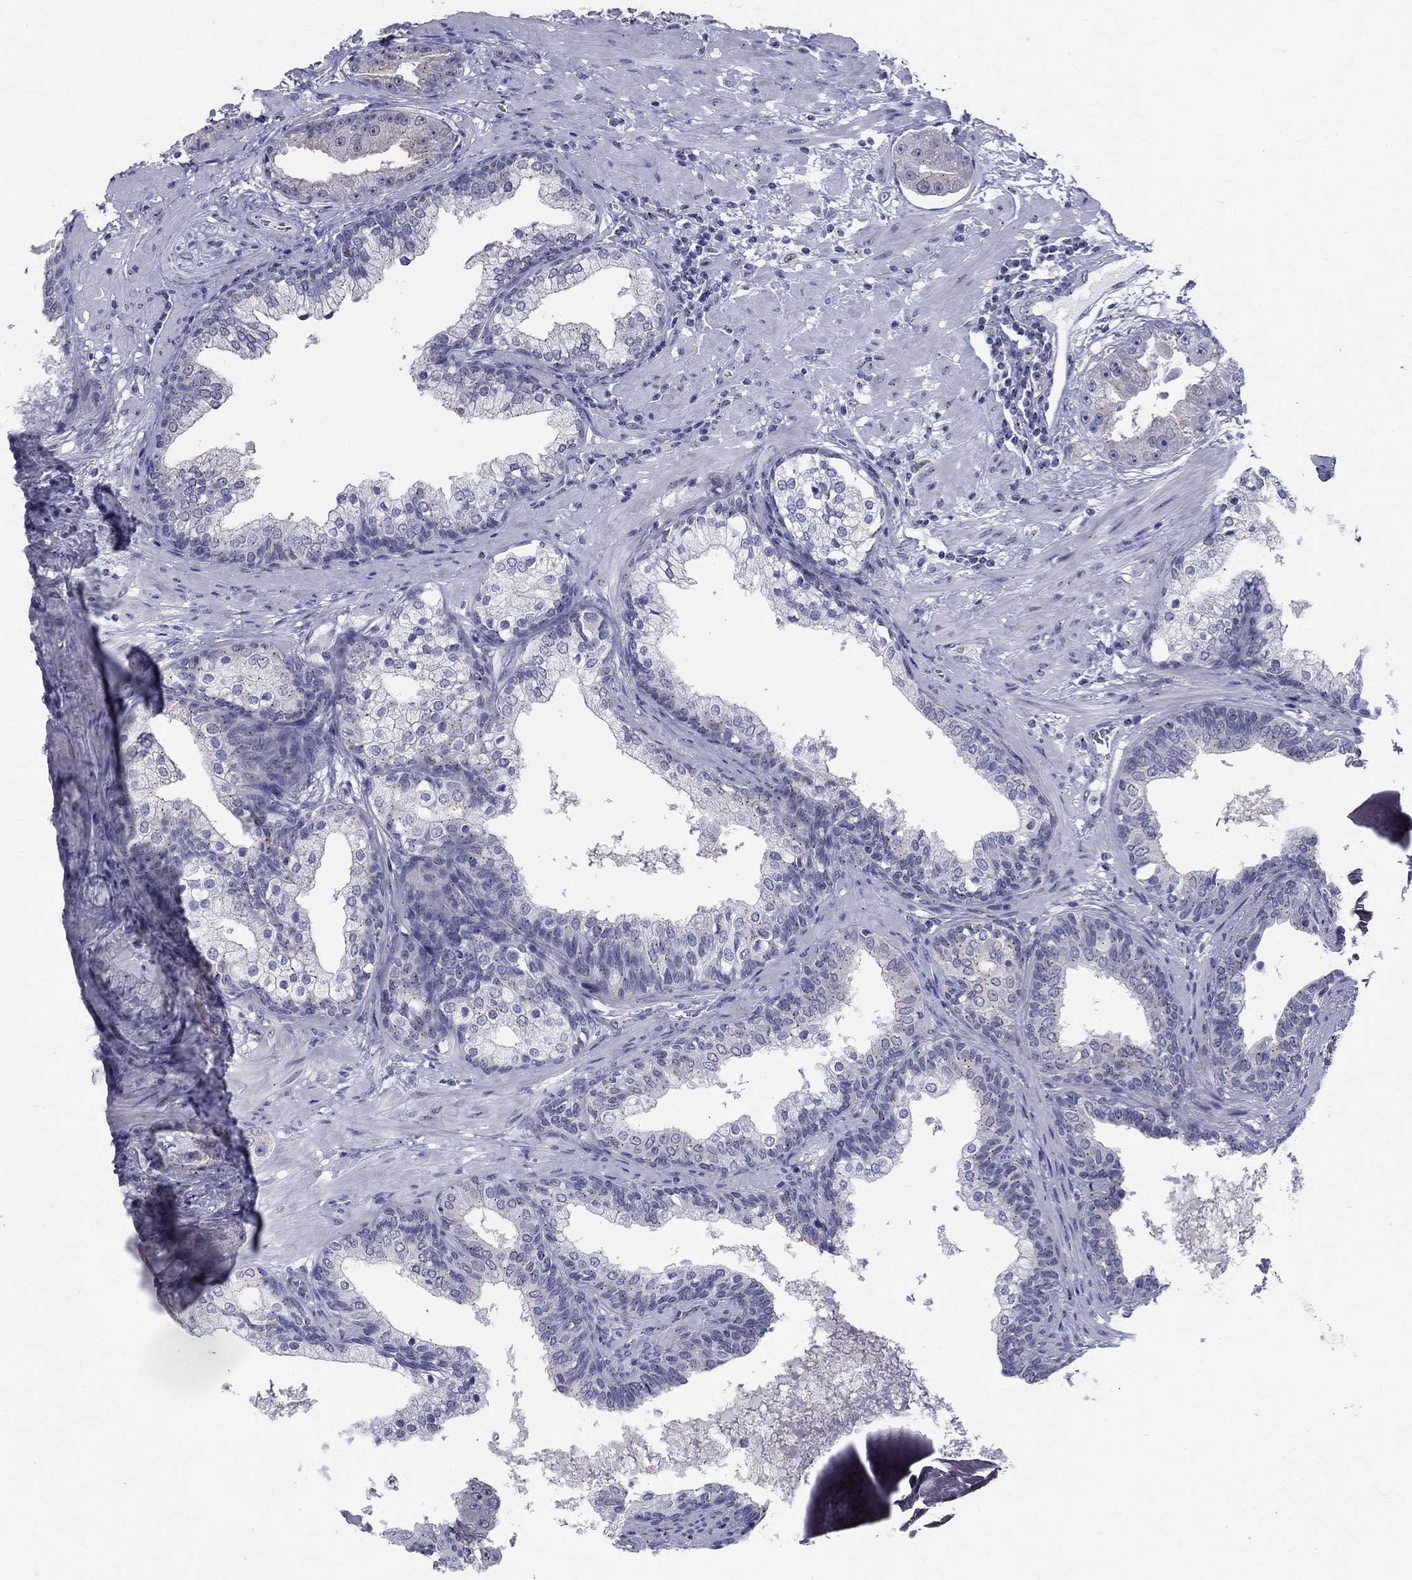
{"staining": {"intensity": "negative", "quantity": "none", "location": "none"}, "tissue": "prostate cancer", "cell_type": "Tumor cells", "image_type": "cancer", "snomed": [{"axis": "morphology", "description": "Adenocarcinoma, Low grade"}, {"axis": "topography", "description": "Prostate"}], "caption": "Tumor cells show no significant positivity in prostate cancer.", "gene": "CEP43", "patient": {"sex": "male", "age": 62}}